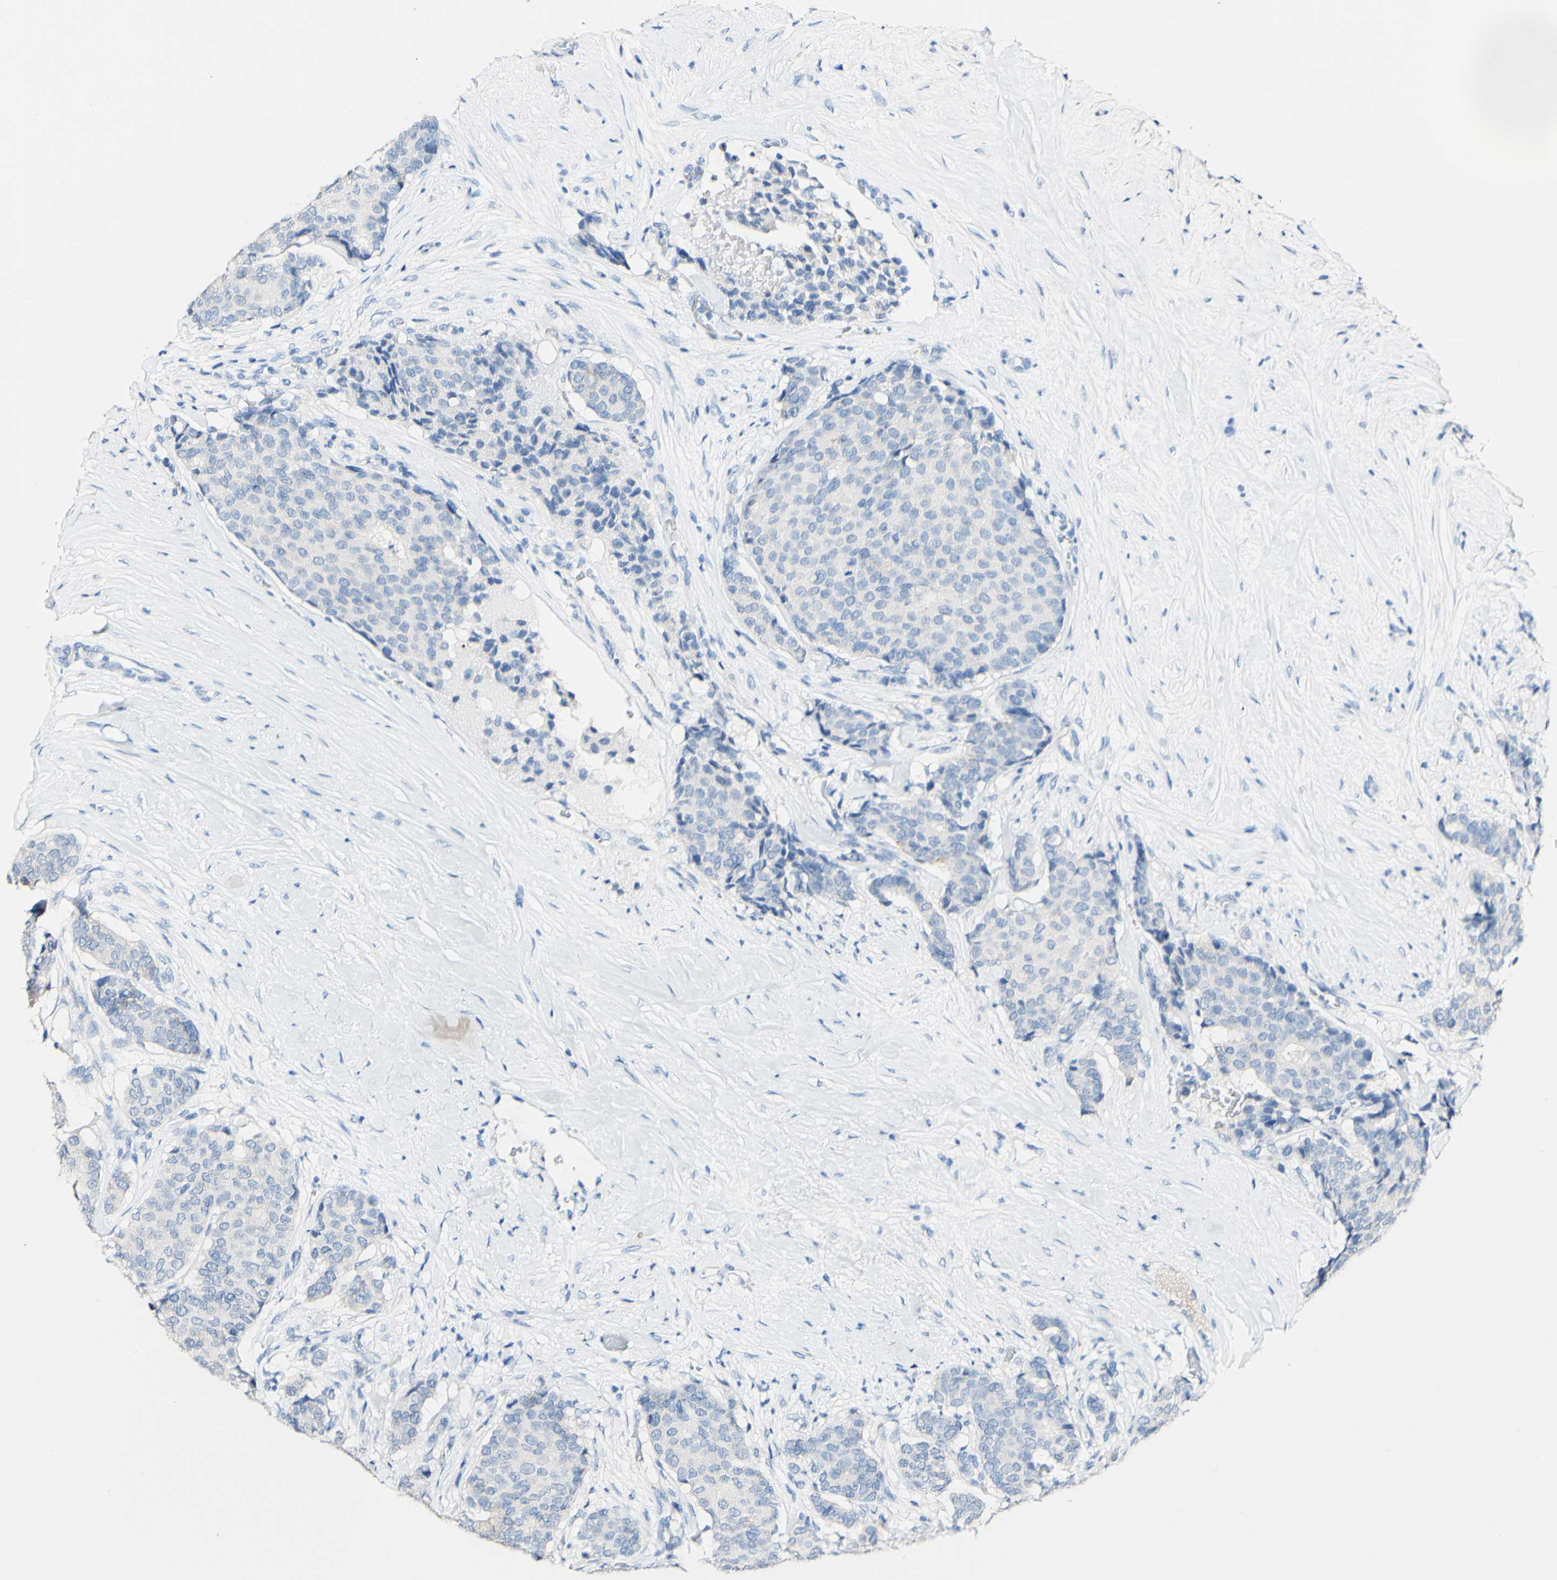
{"staining": {"intensity": "negative", "quantity": "none", "location": "none"}, "tissue": "breast cancer", "cell_type": "Tumor cells", "image_type": "cancer", "snomed": [{"axis": "morphology", "description": "Duct carcinoma"}, {"axis": "topography", "description": "Breast"}], "caption": "A photomicrograph of breast cancer stained for a protein reveals no brown staining in tumor cells.", "gene": "DSC2", "patient": {"sex": "female", "age": 75}}